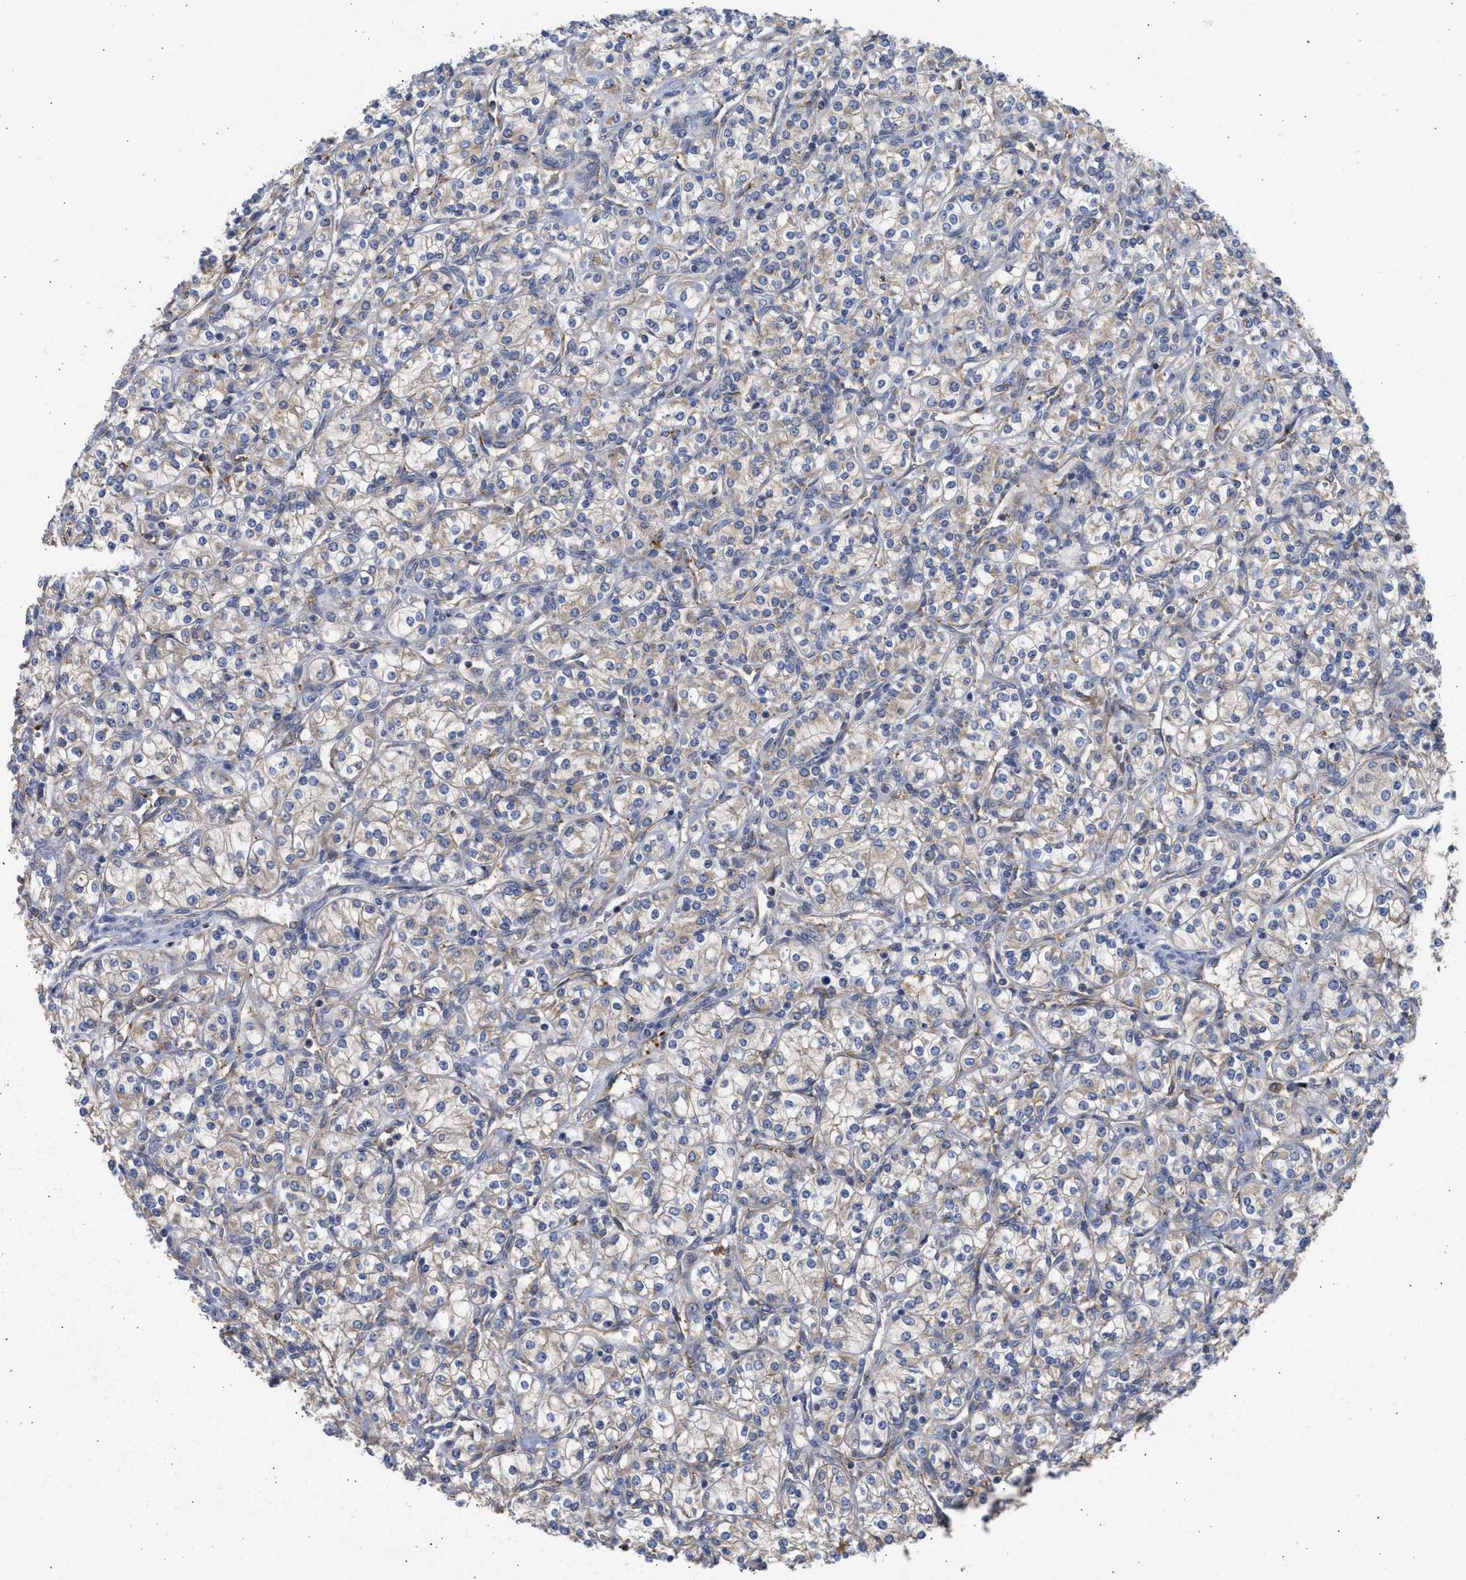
{"staining": {"intensity": "weak", "quantity": "<25%", "location": "cytoplasmic/membranous"}, "tissue": "renal cancer", "cell_type": "Tumor cells", "image_type": "cancer", "snomed": [{"axis": "morphology", "description": "Adenocarcinoma, NOS"}, {"axis": "topography", "description": "Kidney"}], "caption": "Immunohistochemistry (IHC) photomicrograph of neoplastic tissue: human renal cancer (adenocarcinoma) stained with DAB (3,3'-diaminobenzidine) reveals no significant protein staining in tumor cells.", "gene": "TMED1", "patient": {"sex": "male", "age": 77}}